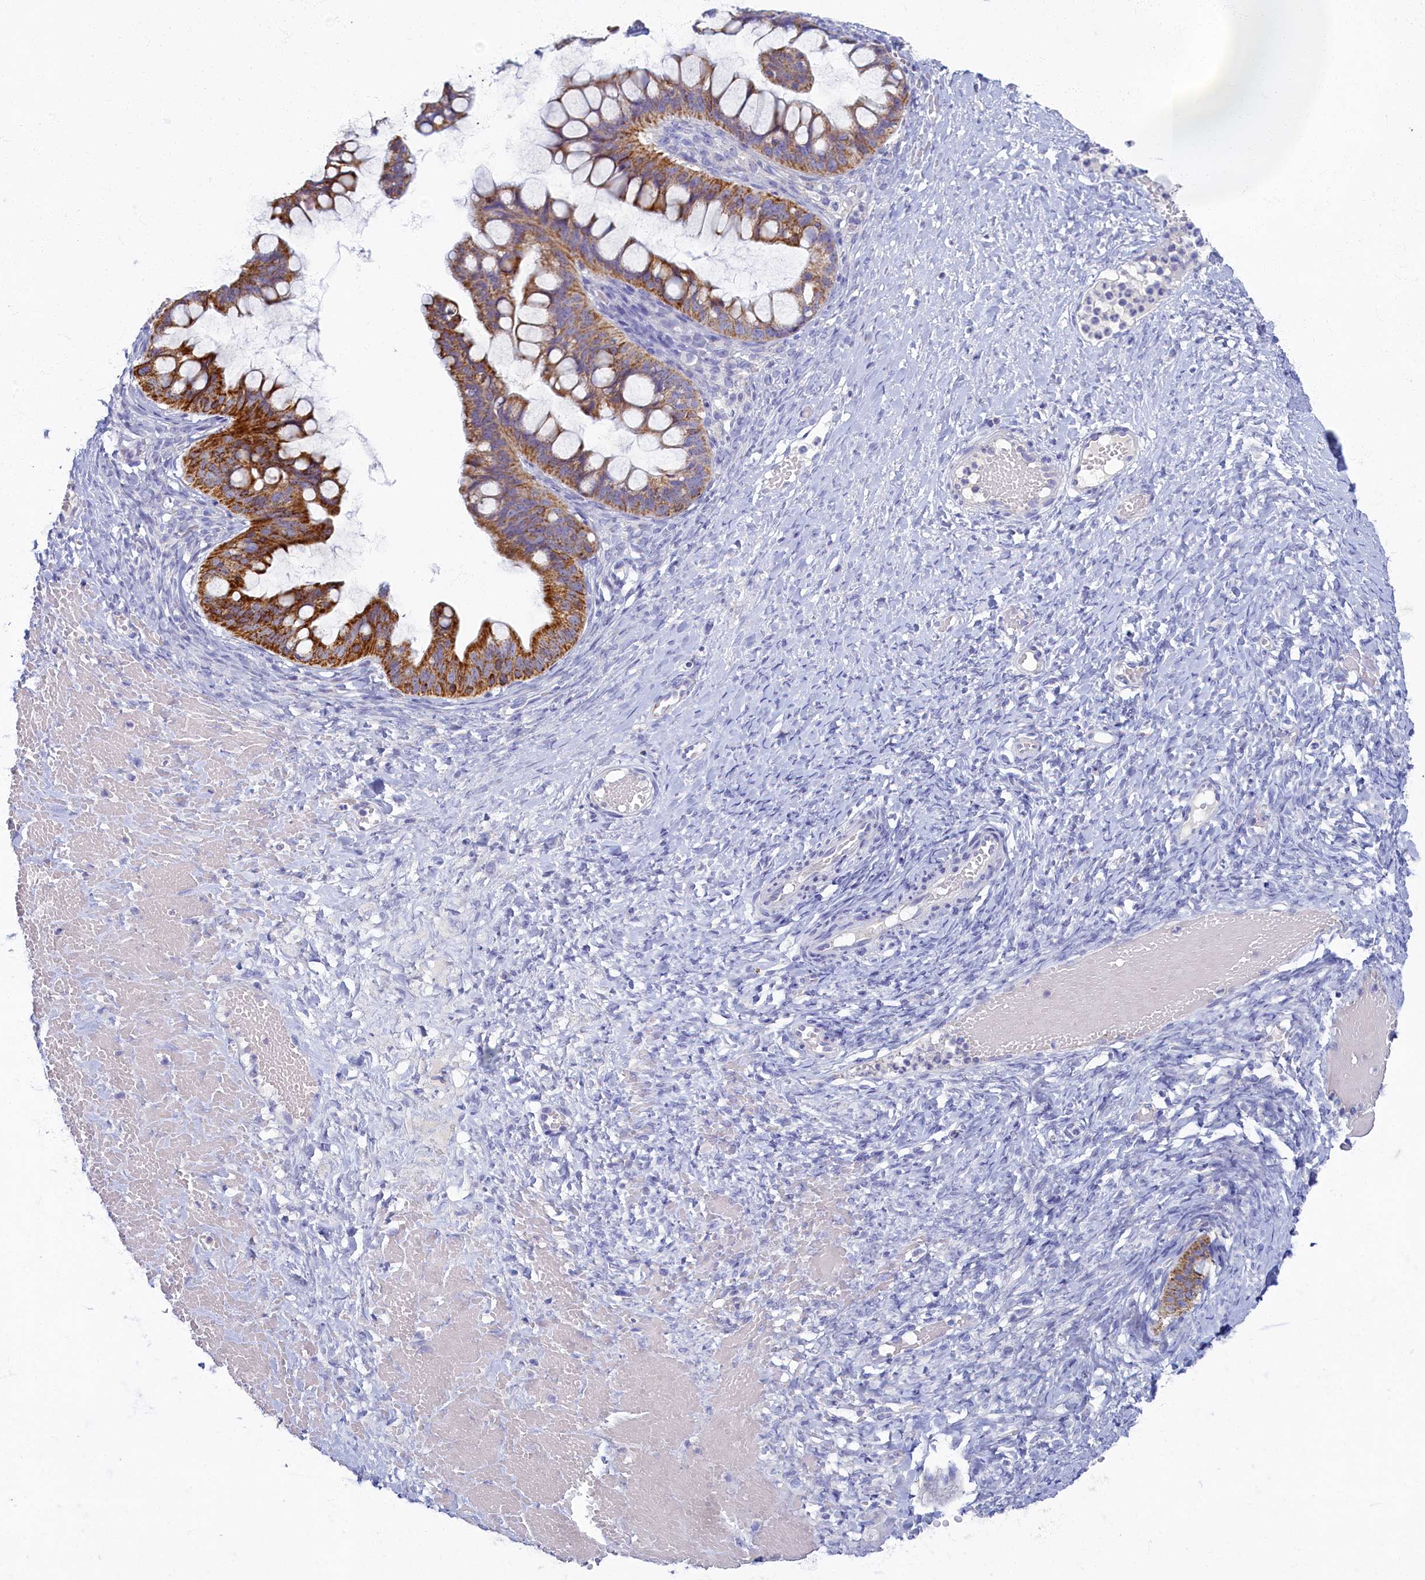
{"staining": {"intensity": "strong", "quantity": ">75%", "location": "cytoplasmic/membranous"}, "tissue": "ovarian cancer", "cell_type": "Tumor cells", "image_type": "cancer", "snomed": [{"axis": "morphology", "description": "Cystadenocarcinoma, mucinous, NOS"}, {"axis": "topography", "description": "Ovary"}], "caption": "The photomicrograph demonstrates immunohistochemical staining of ovarian cancer (mucinous cystadenocarcinoma). There is strong cytoplasmic/membranous staining is identified in about >75% of tumor cells.", "gene": "OCIAD2", "patient": {"sex": "female", "age": 73}}